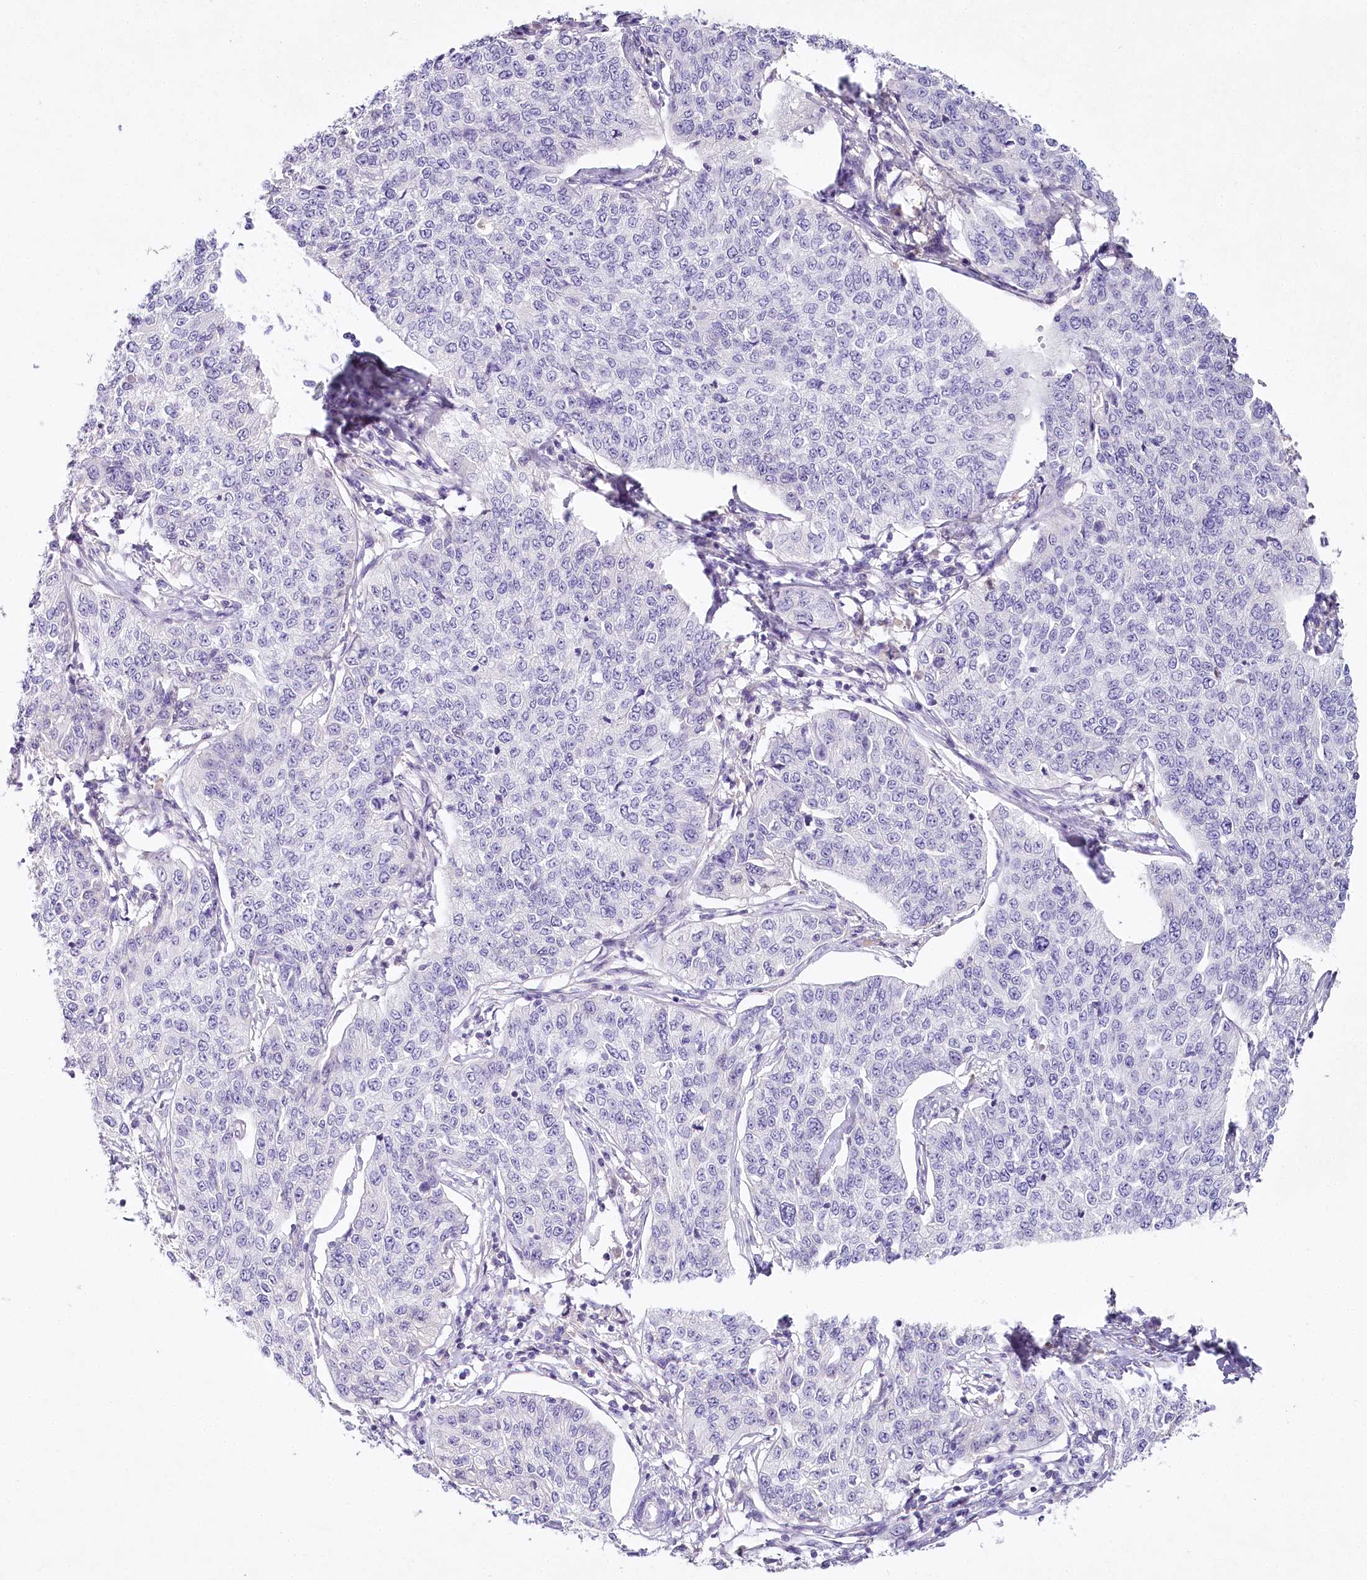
{"staining": {"intensity": "negative", "quantity": "none", "location": "none"}, "tissue": "cervical cancer", "cell_type": "Tumor cells", "image_type": "cancer", "snomed": [{"axis": "morphology", "description": "Squamous cell carcinoma, NOS"}, {"axis": "topography", "description": "Cervix"}], "caption": "There is no significant positivity in tumor cells of squamous cell carcinoma (cervical).", "gene": "HPD", "patient": {"sex": "female", "age": 35}}